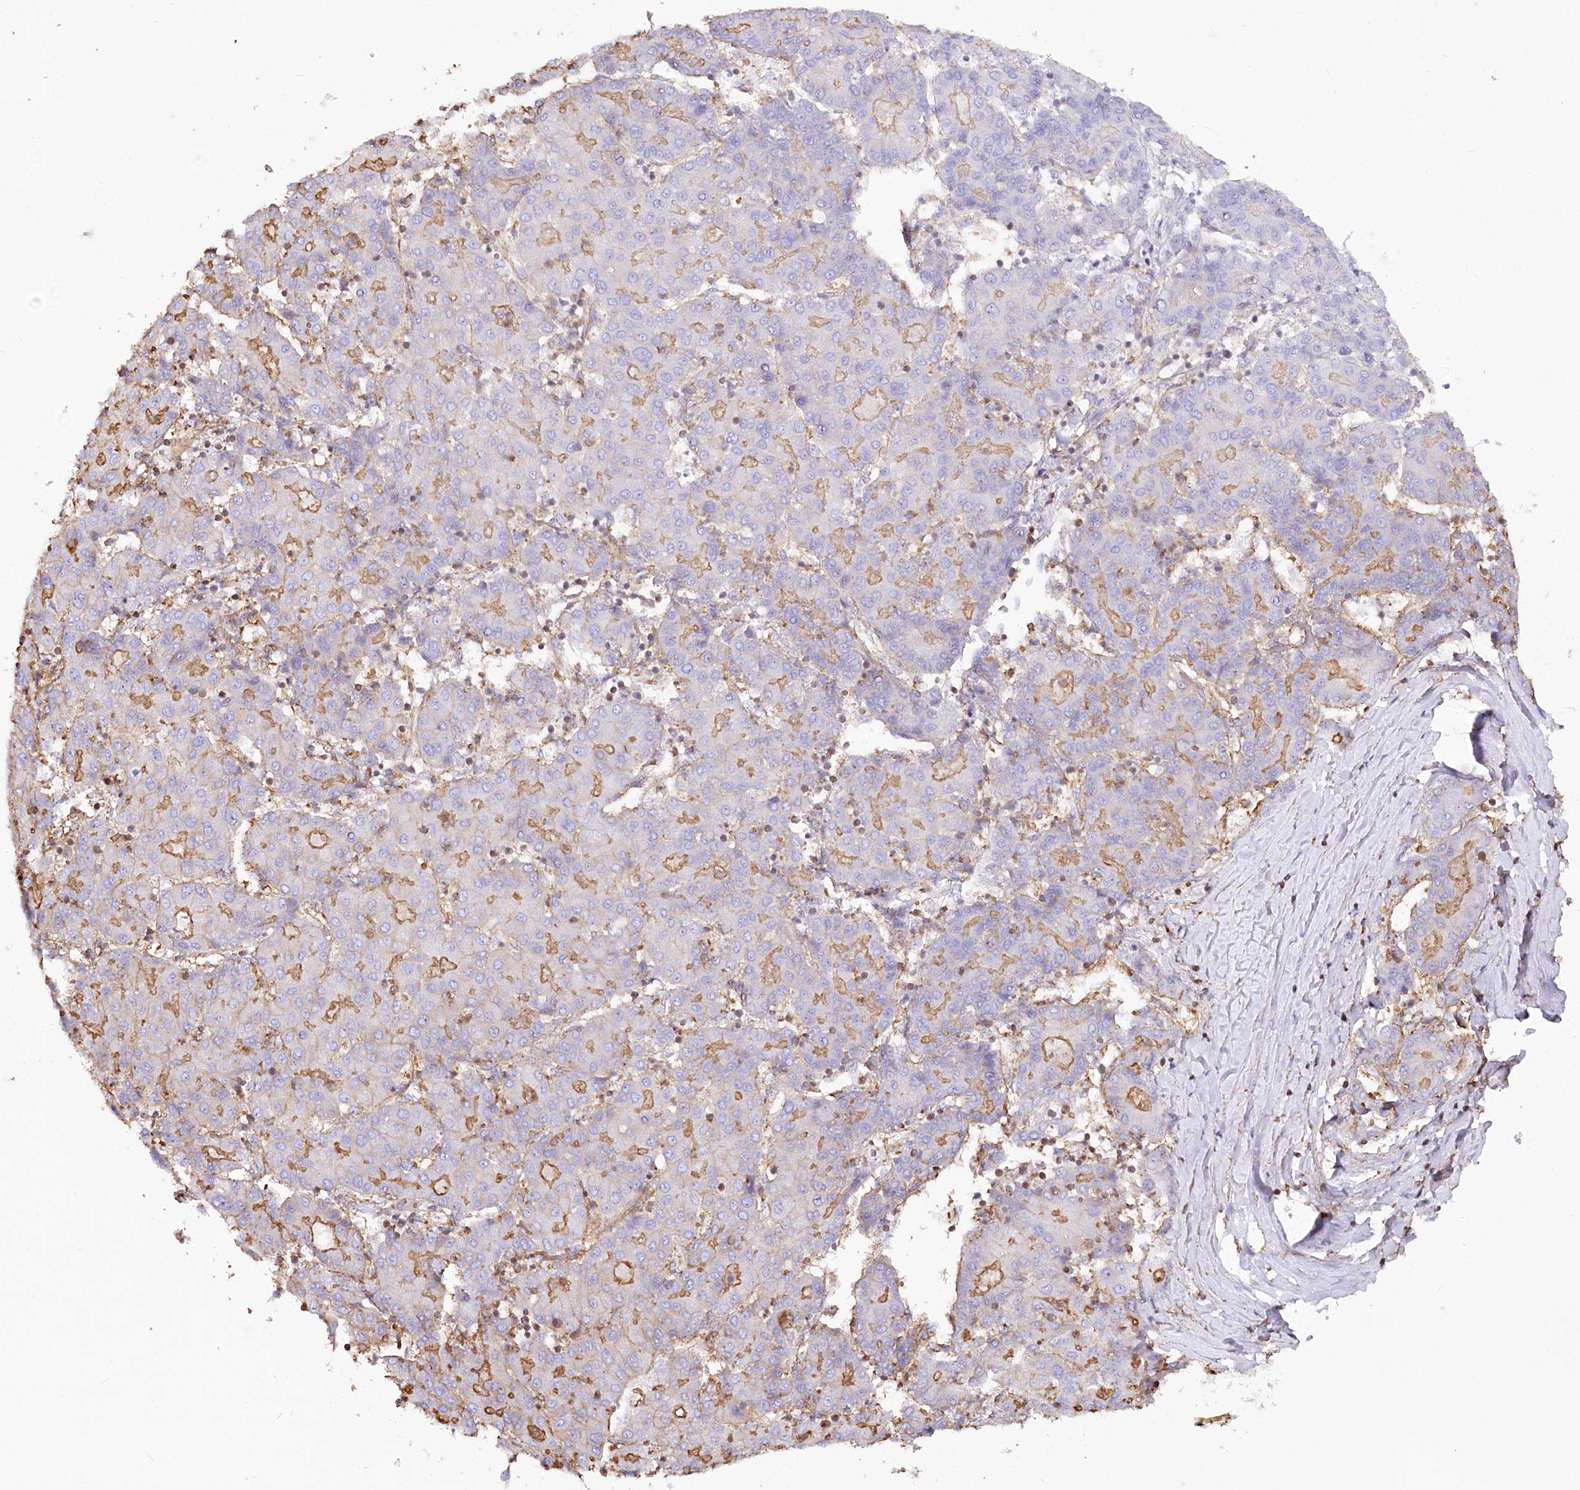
{"staining": {"intensity": "moderate", "quantity": "25%-75%", "location": "cytoplasmic/membranous"}, "tissue": "liver cancer", "cell_type": "Tumor cells", "image_type": "cancer", "snomed": [{"axis": "morphology", "description": "Carcinoma, Hepatocellular, NOS"}, {"axis": "topography", "description": "Liver"}], "caption": "Protein staining of liver cancer tissue reveals moderate cytoplasmic/membranous expression in approximately 25%-75% of tumor cells.", "gene": "WDR36", "patient": {"sex": "male", "age": 65}}